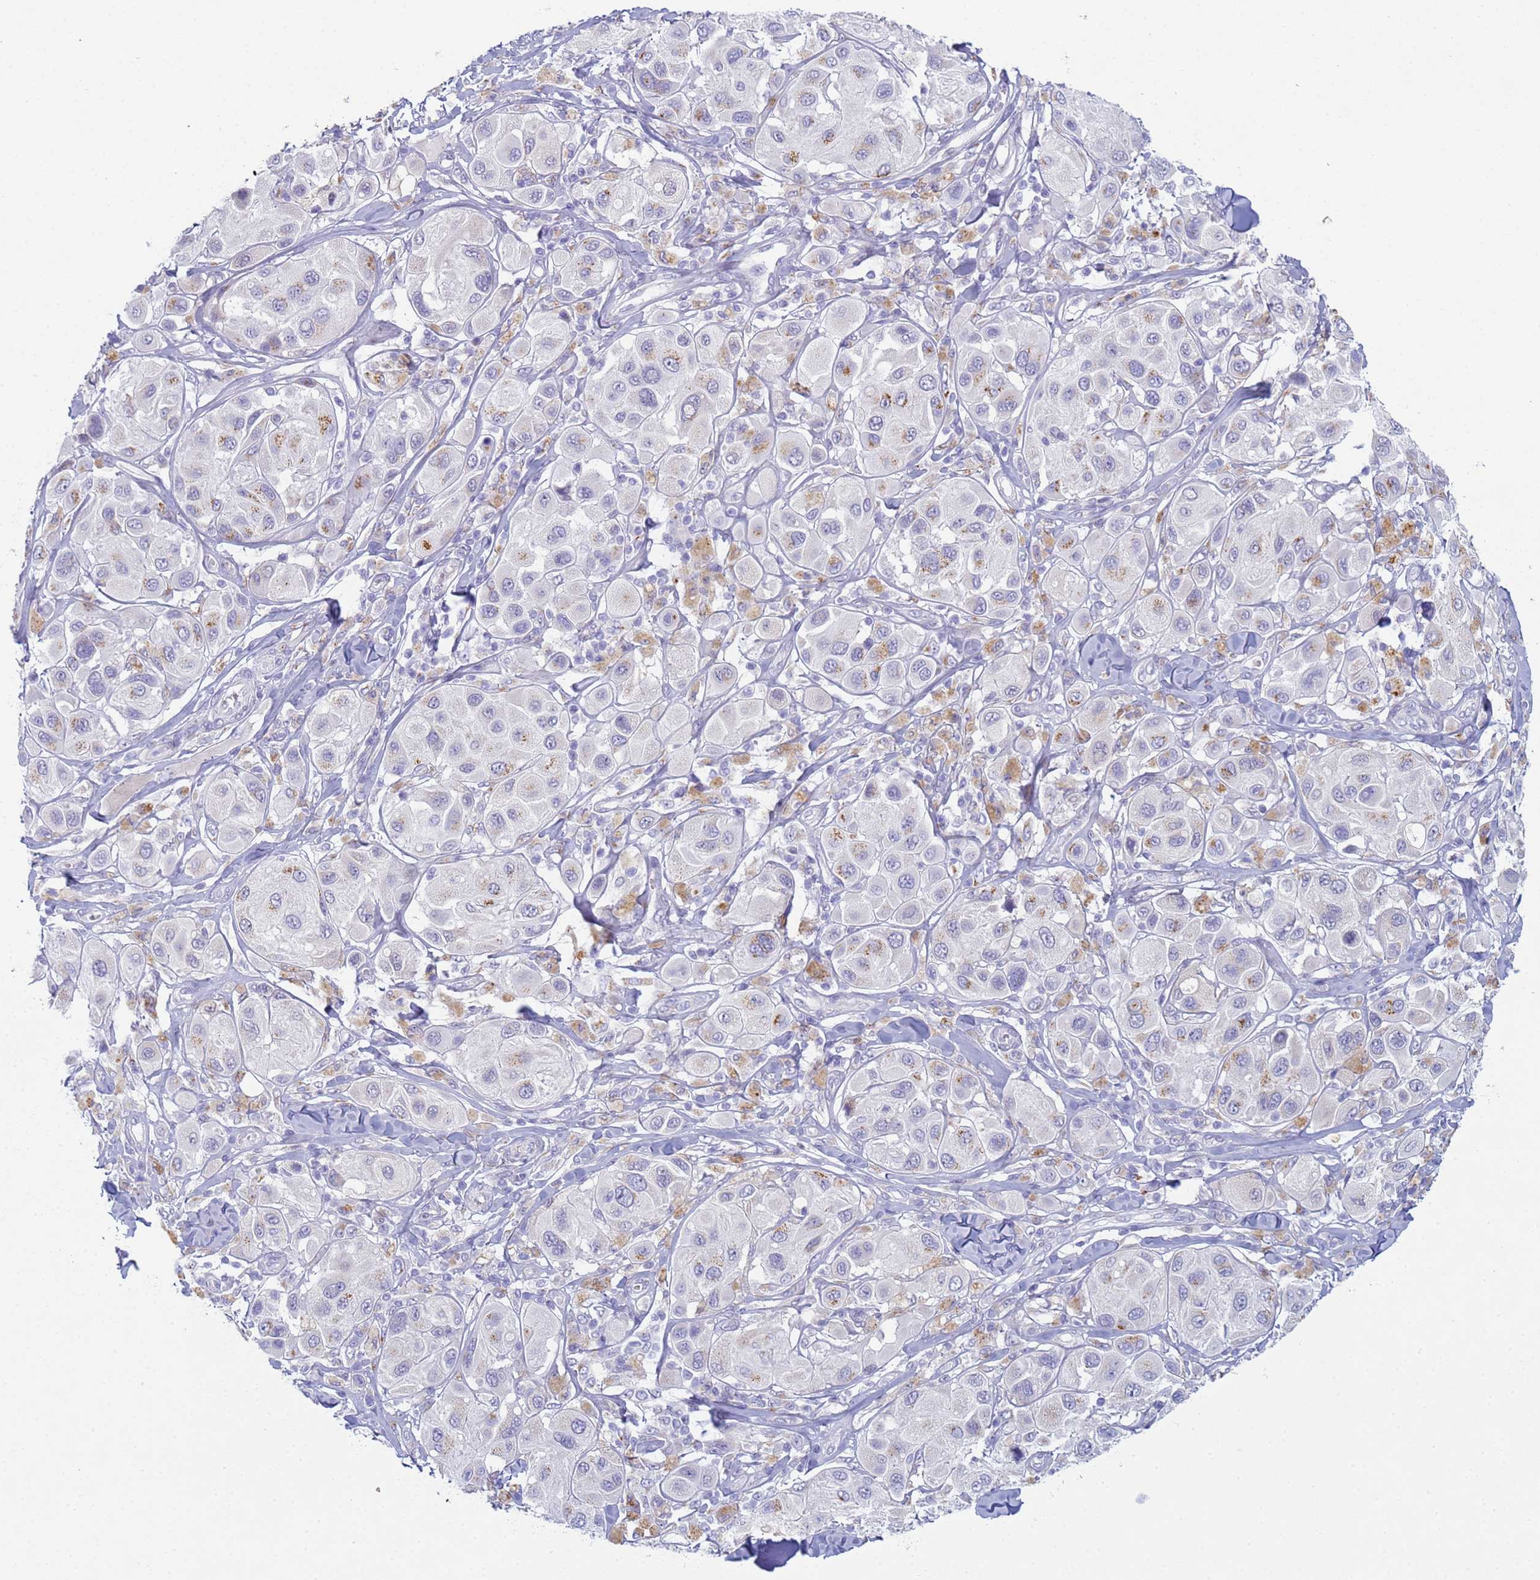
{"staining": {"intensity": "weak", "quantity": "<25%", "location": "cytoplasmic/membranous"}, "tissue": "melanoma", "cell_type": "Tumor cells", "image_type": "cancer", "snomed": [{"axis": "morphology", "description": "Malignant melanoma, Metastatic site"}, {"axis": "topography", "description": "Skin"}], "caption": "Malignant melanoma (metastatic site) stained for a protein using IHC exhibits no expression tumor cells.", "gene": "CR1", "patient": {"sex": "male", "age": 41}}